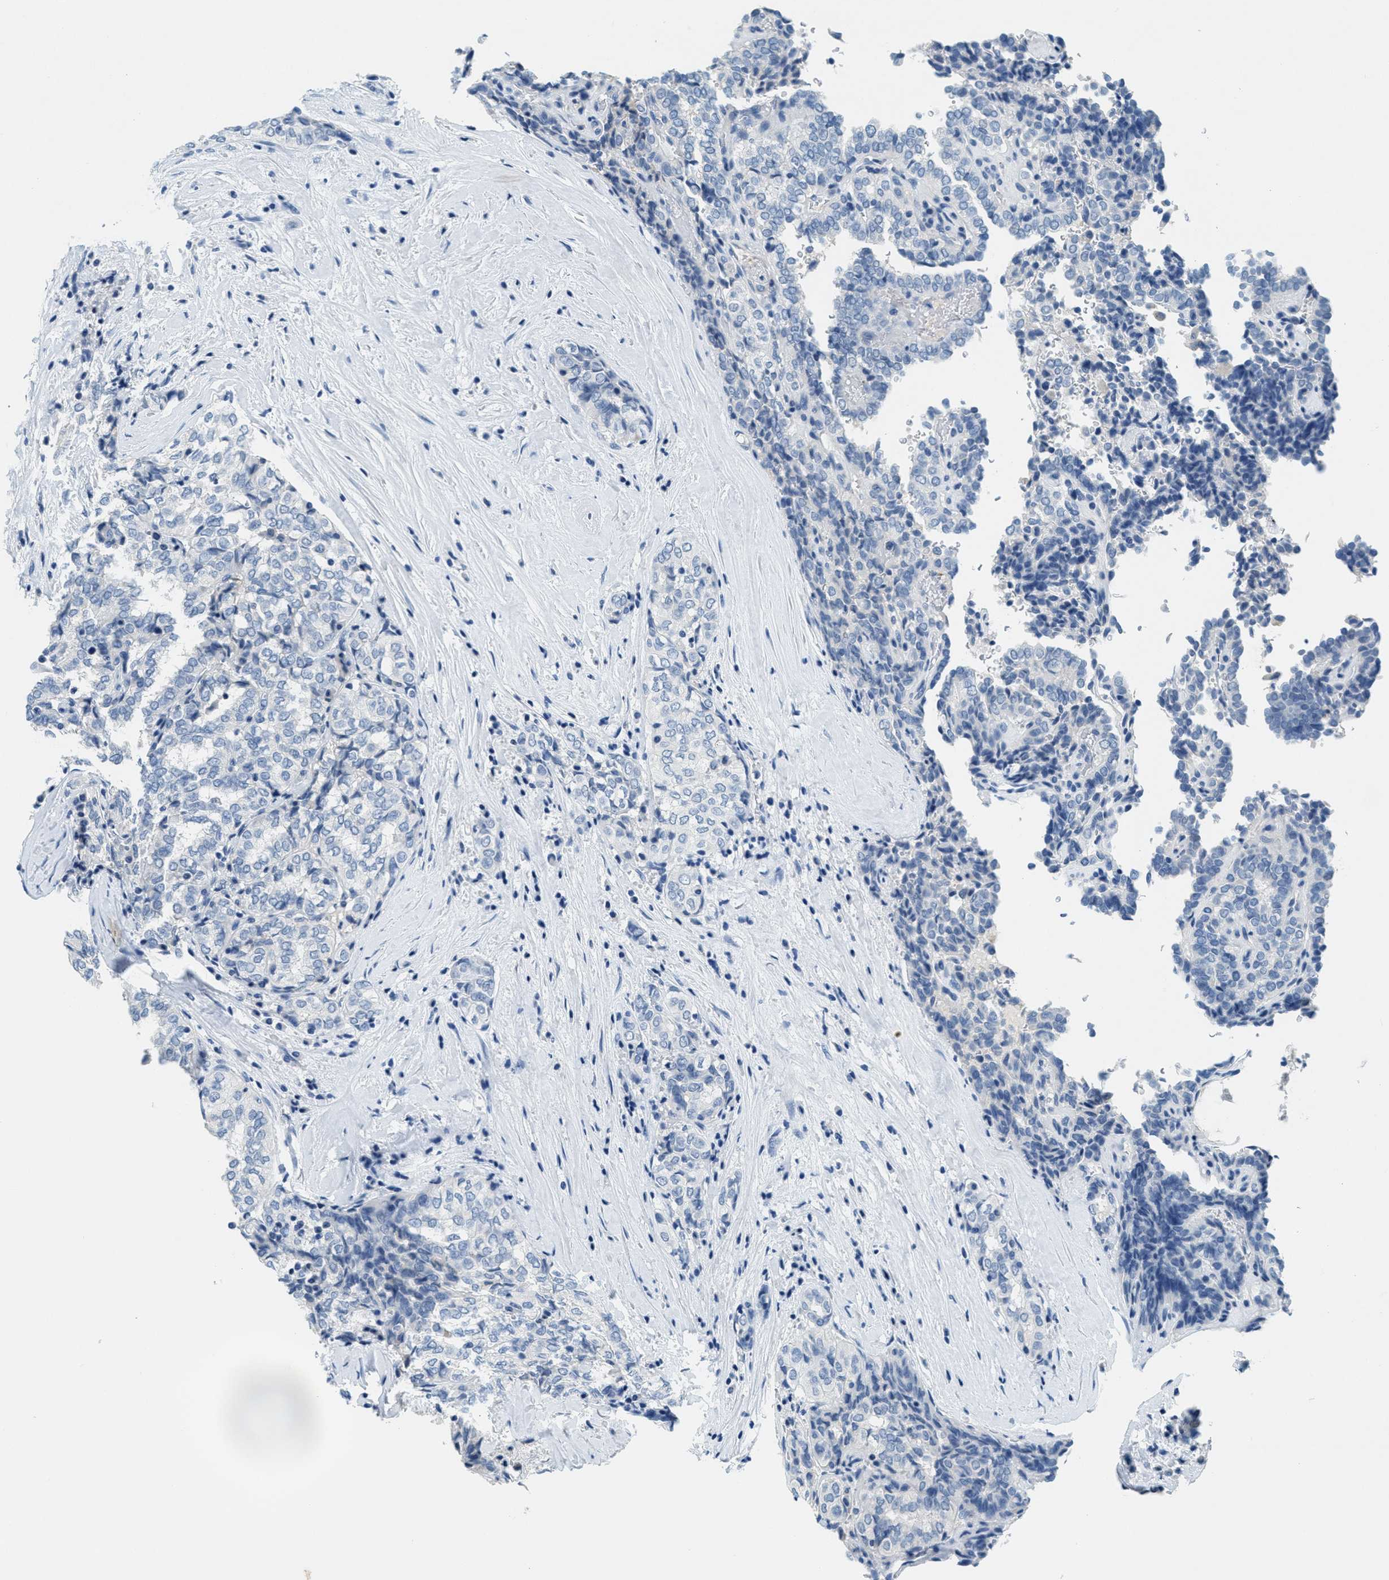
{"staining": {"intensity": "negative", "quantity": "none", "location": "none"}, "tissue": "thyroid cancer", "cell_type": "Tumor cells", "image_type": "cancer", "snomed": [{"axis": "morphology", "description": "Normal tissue, NOS"}, {"axis": "morphology", "description": "Papillary adenocarcinoma, NOS"}, {"axis": "topography", "description": "Thyroid gland"}], "caption": "Immunohistochemical staining of human thyroid papillary adenocarcinoma shows no significant expression in tumor cells. (DAB immunohistochemistry, high magnification).", "gene": "A2M", "patient": {"sex": "female", "age": 30}}